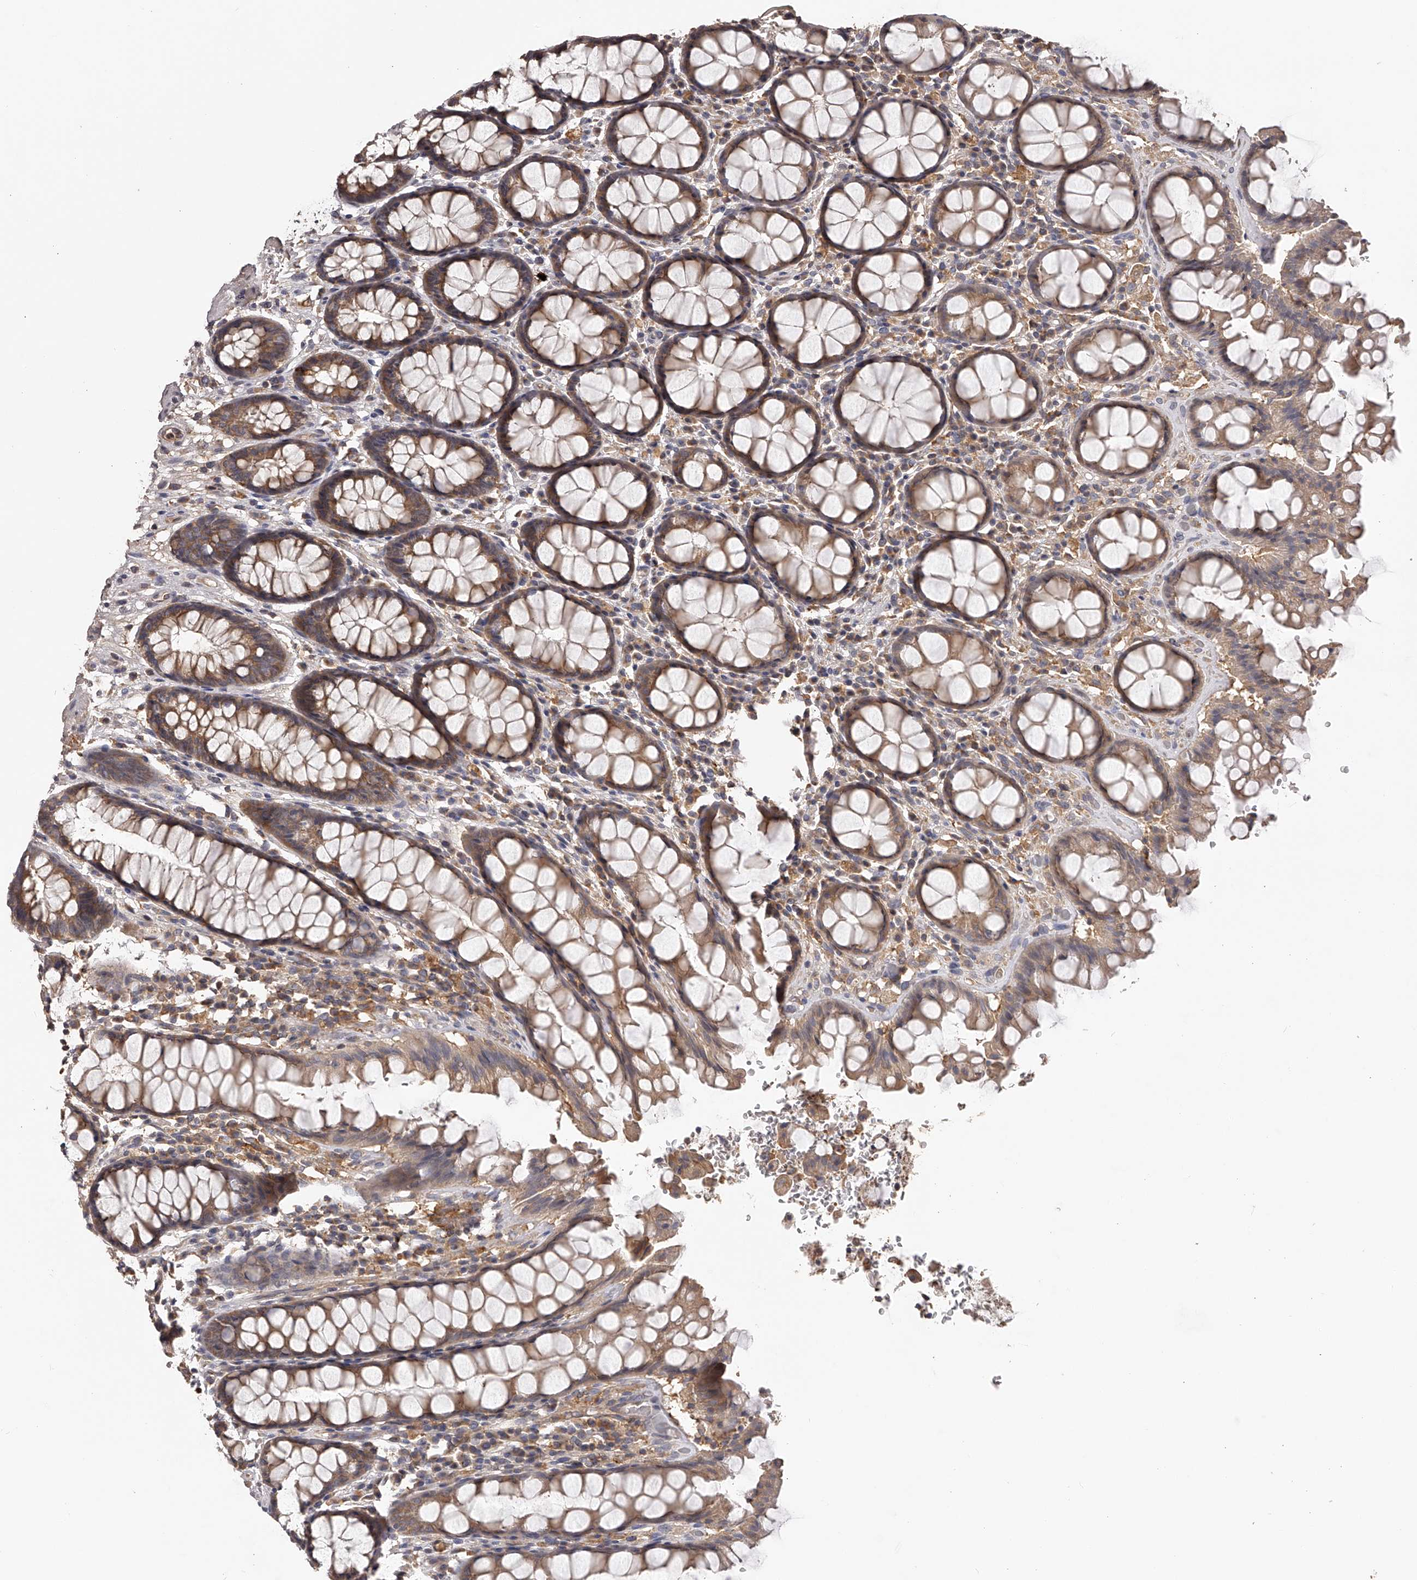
{"staining": {"intensity": "moderate", "quantity": ">75%", "location": "cytoplasmic/membranous"}, "tissue": "rectum", "cell_type": "Glandular cells", "image_type": "normal", "snomed": [{"axis": "morphology", "description": "Normal tissue, NOS"}, {"axis": "topography", "description": "Rectum"}], "caption": "Benign rectum reveals moderate cytoplasmic/membranous expression in approximately >75% of glandular cells, visualized by immunohistochemistry.", "gene": "TNN", "patient": {"sex": "male", "age": 64}}